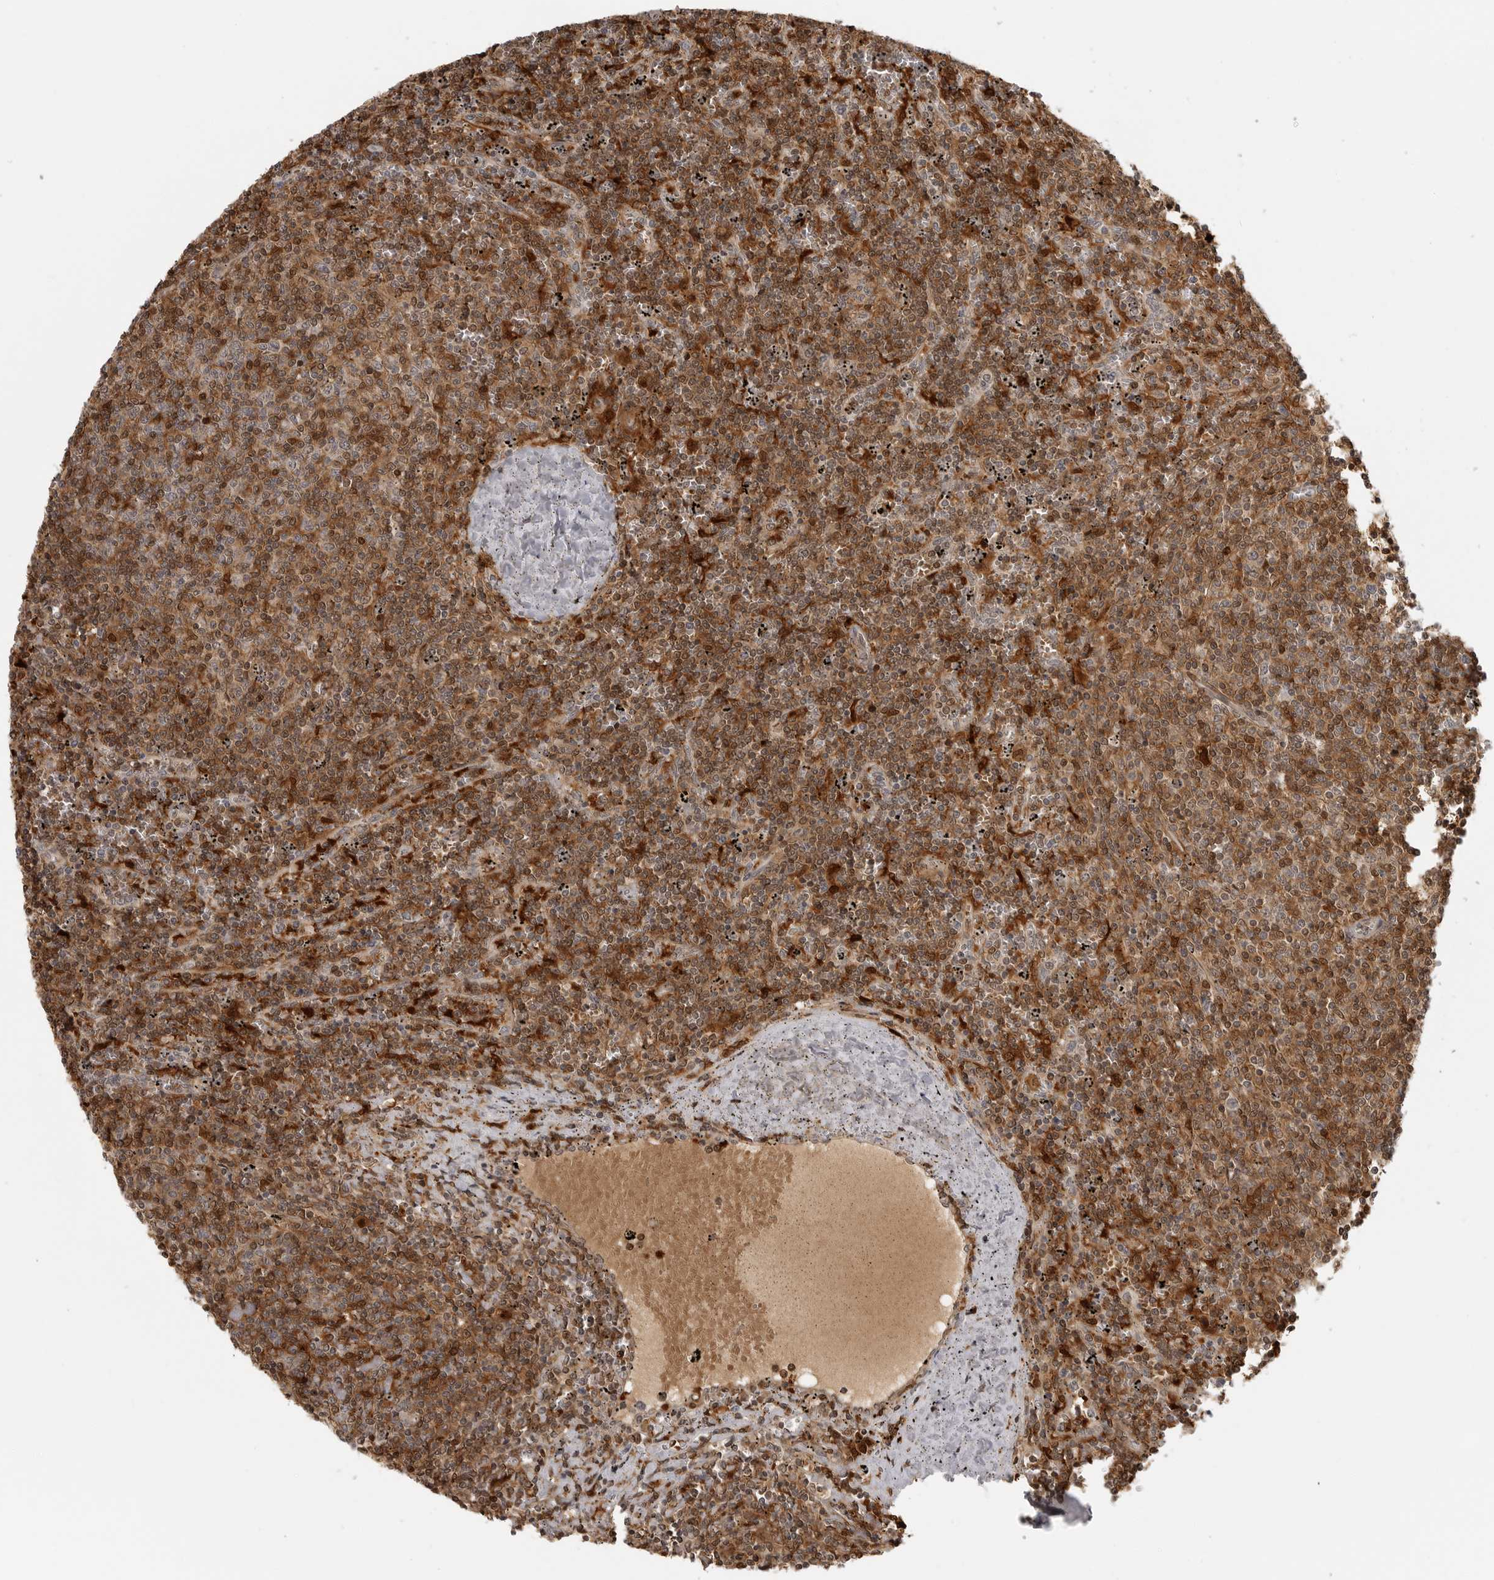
{"staining": {"intensity": "moderate", "quantity": ">75%", "location": "cytoplasmic/membranous,nuclear"}, "tissue": "lymphoma", "cell_type": "Tumor cells", "image_type": "cancer", "snomed": [{"axis": "morphology", "description": "Malignant lymphoma, non-Hodgkin's type, Low grade"}, {"axis": "topography", "description": "Spleen"}], "caption": "Protein expression by immunohistochemistry (IHC) shows moderate cytoplasmic/membranous and nuclear positivity in about >75% of tumor cells in lymphoma.", "gene": "CTIF", "patient": {"sex": "female", "age": 50}}